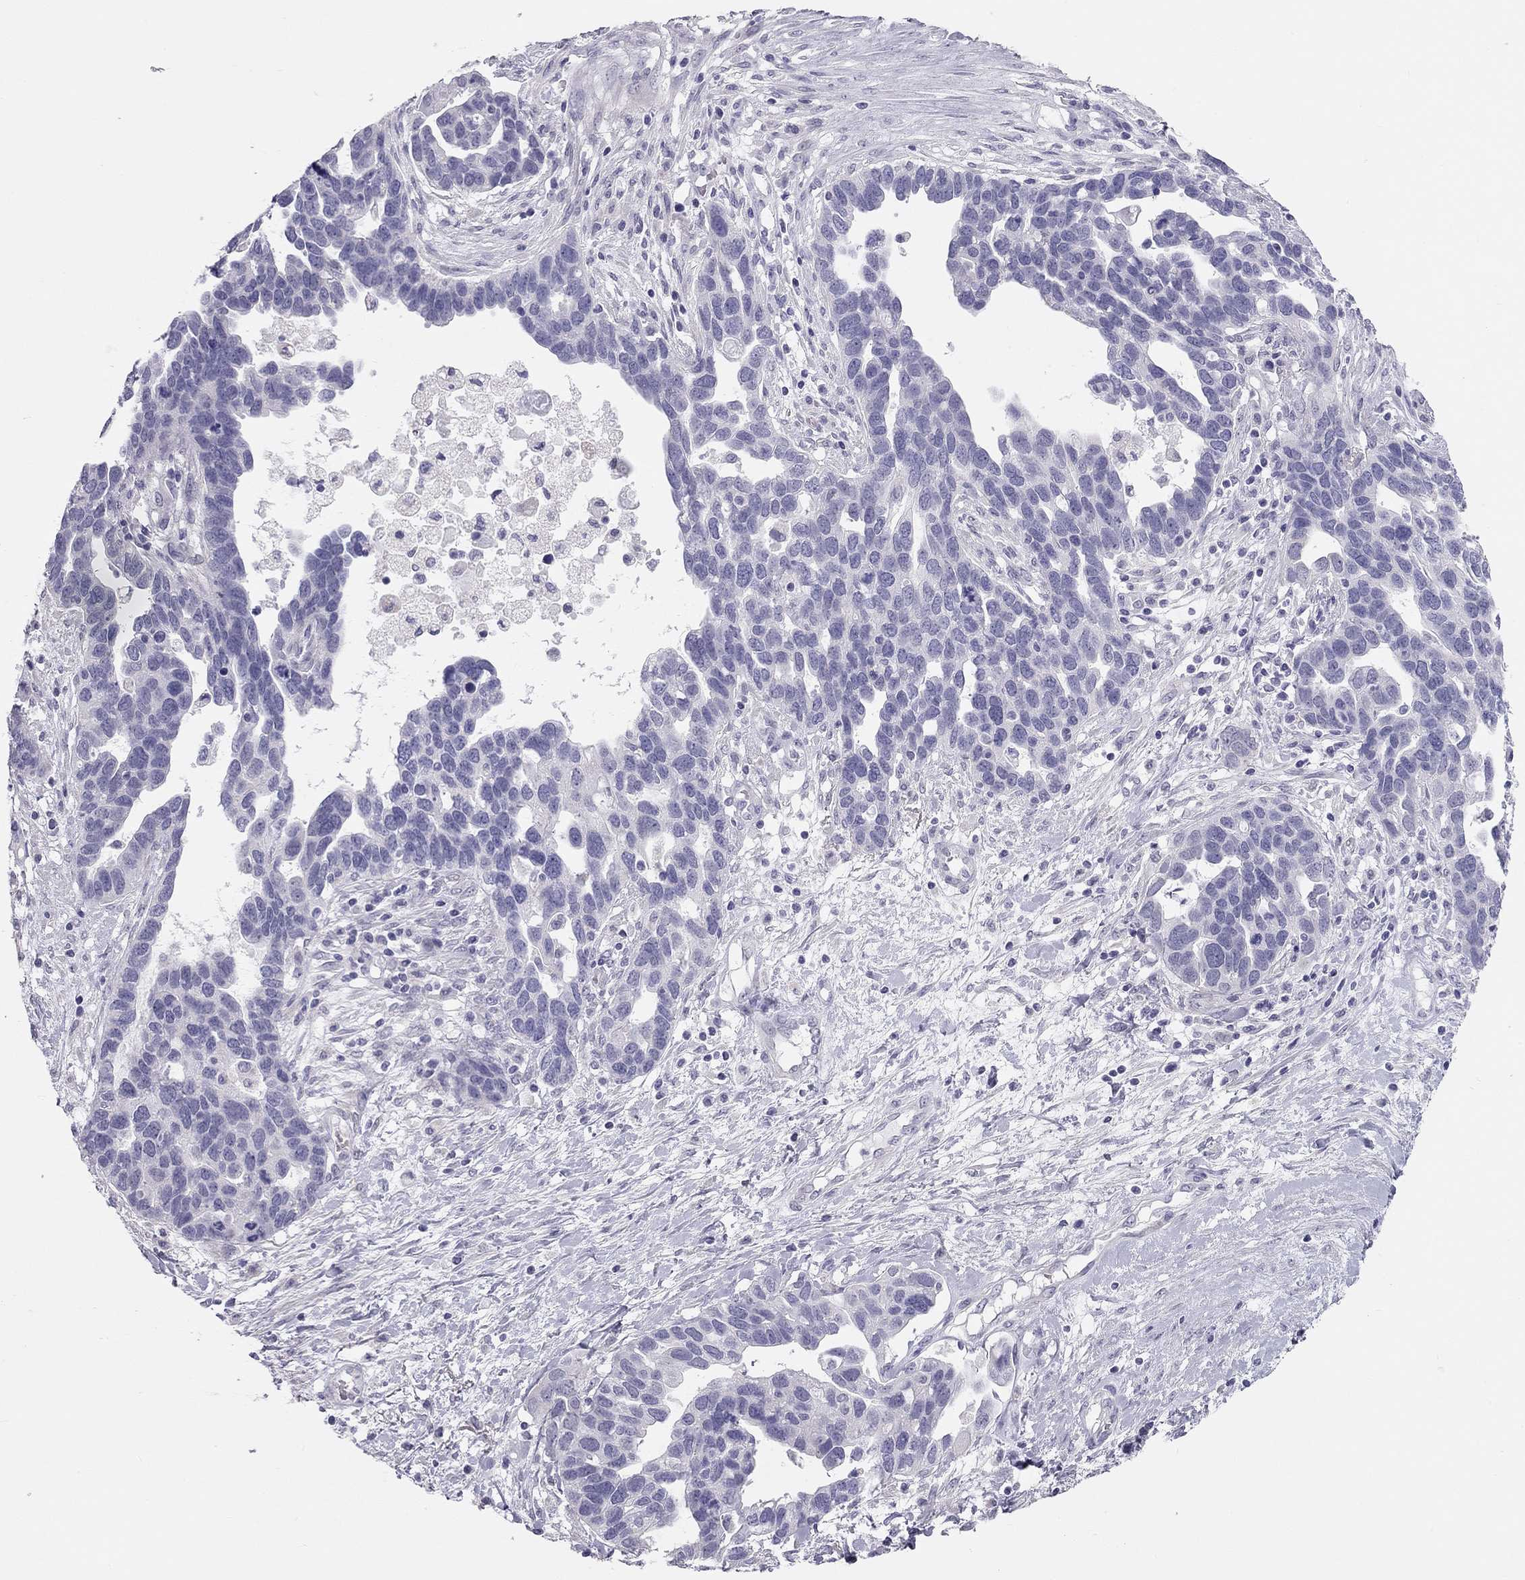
{"staining": {"intensity": "negative", "quantity": "none", "location": "none"}, "tissue": "ovarian cancer", "cell_type": "Tumor cells", "image_type": "cancer", "snomed": [{"axis": "morphology", "description": "Cystadenocarcinoma, serous, NOS"}, {"axis": "topography", "description": "Ovary"}], "caption": "Immunohistochemistry (IHC) image of serous cystadenocarcinoma (ovarian) stained for a protein (brown), which displays no expression in tumor cells. (Immunohistochemistry (IHC), brightfield microscopy, high magnification).", "gene": "SPATA12", "patient": {"sex": "female", "age": 54}}